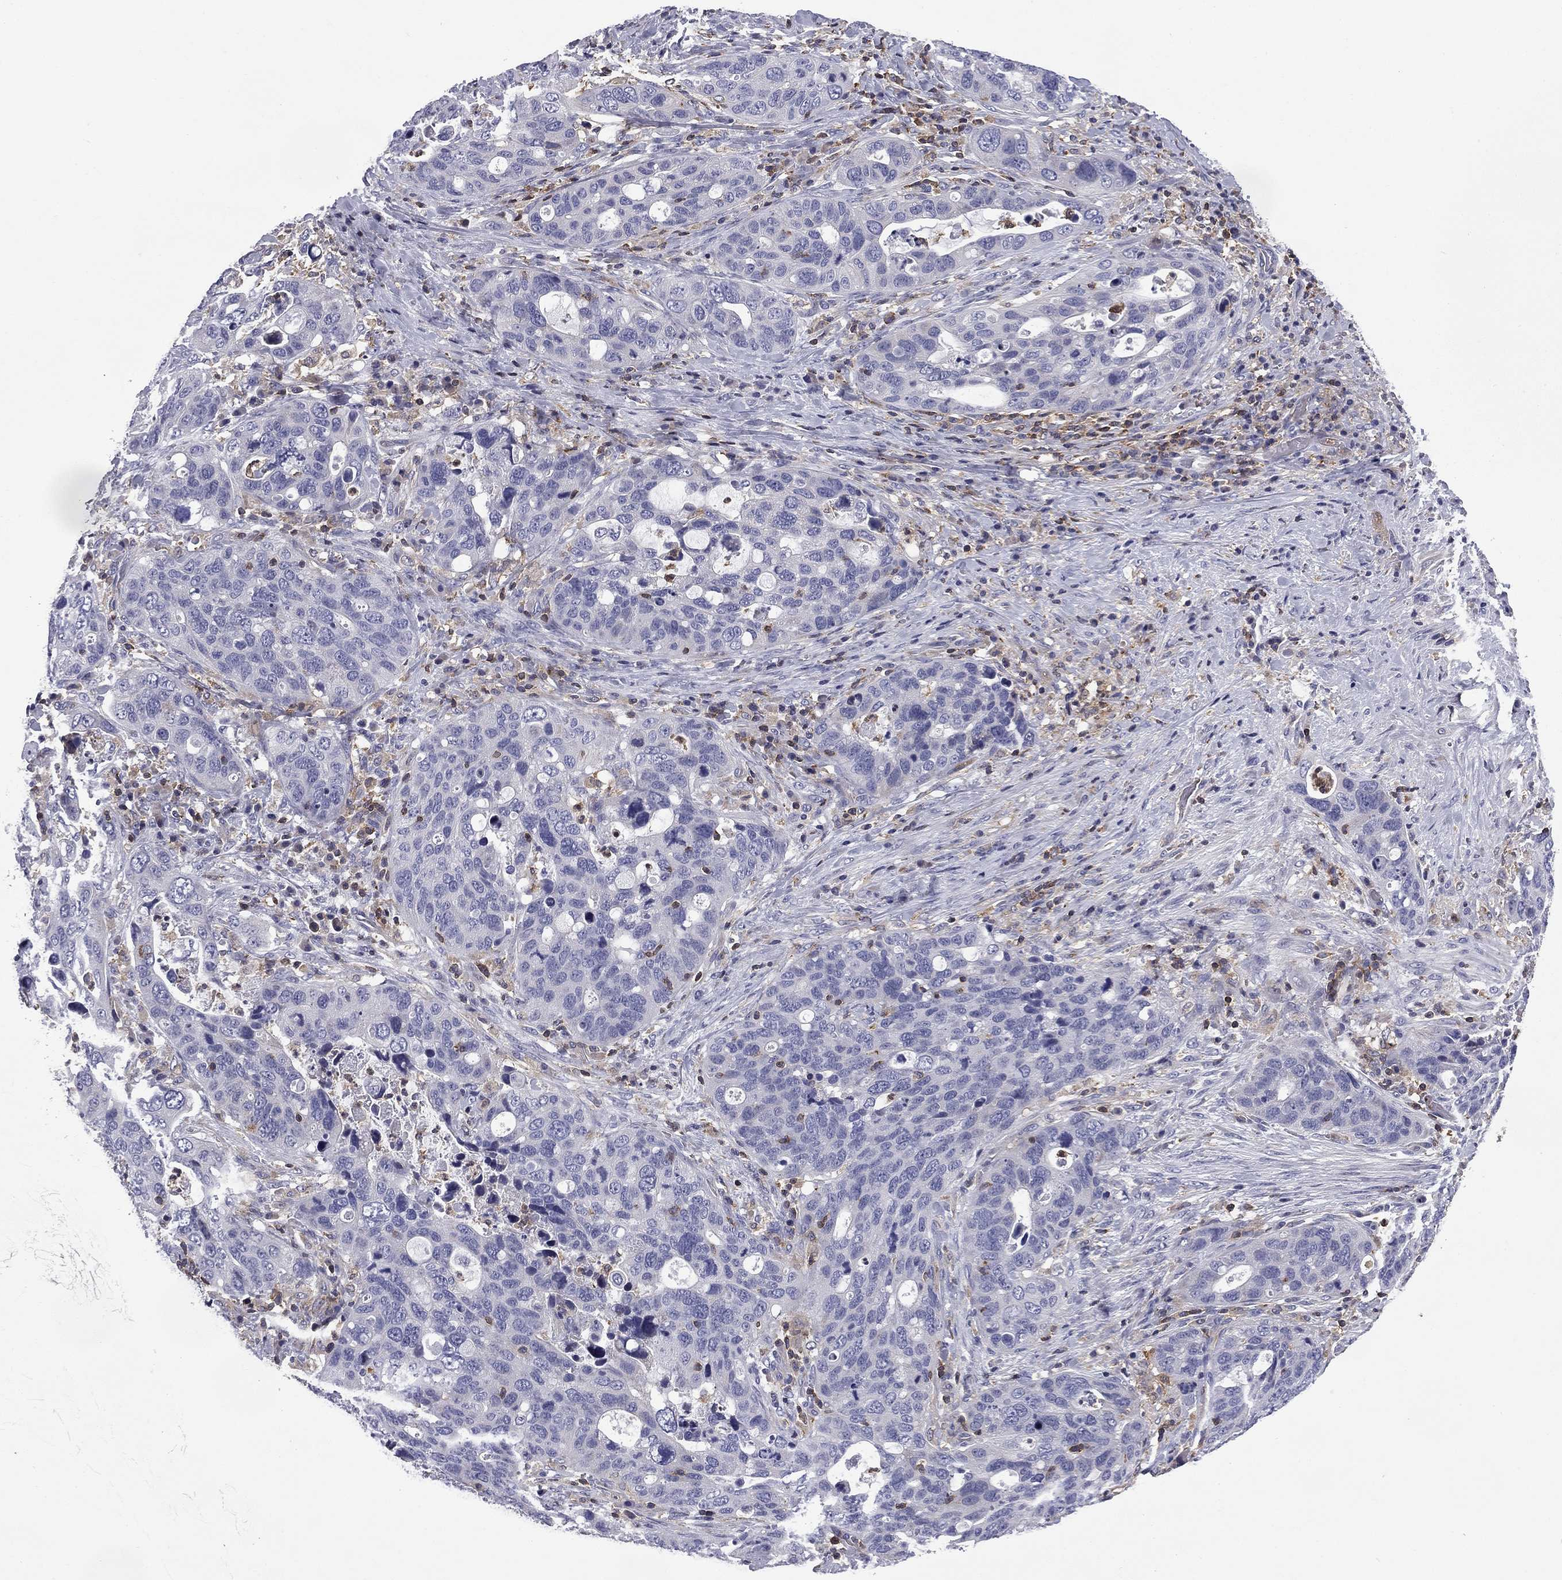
{"staining": {"intensity": "negative", "quantity": "none", "location": "none"}, "tissue": "stomach cancer", "cell_type": "Tumor cells", "image_type": "cancer", "snomed": [{"axis": "morphology", "description": "Adenocarcinoma, NOS"}, {"axis": "topography", "description": "Stomach"}], "caption": "Tumor cells show no significant protein positivity in adenocarcinoma (stomach).", "gene": "ARHGAP45", "patient": {"sex": "male", "age": 54}}